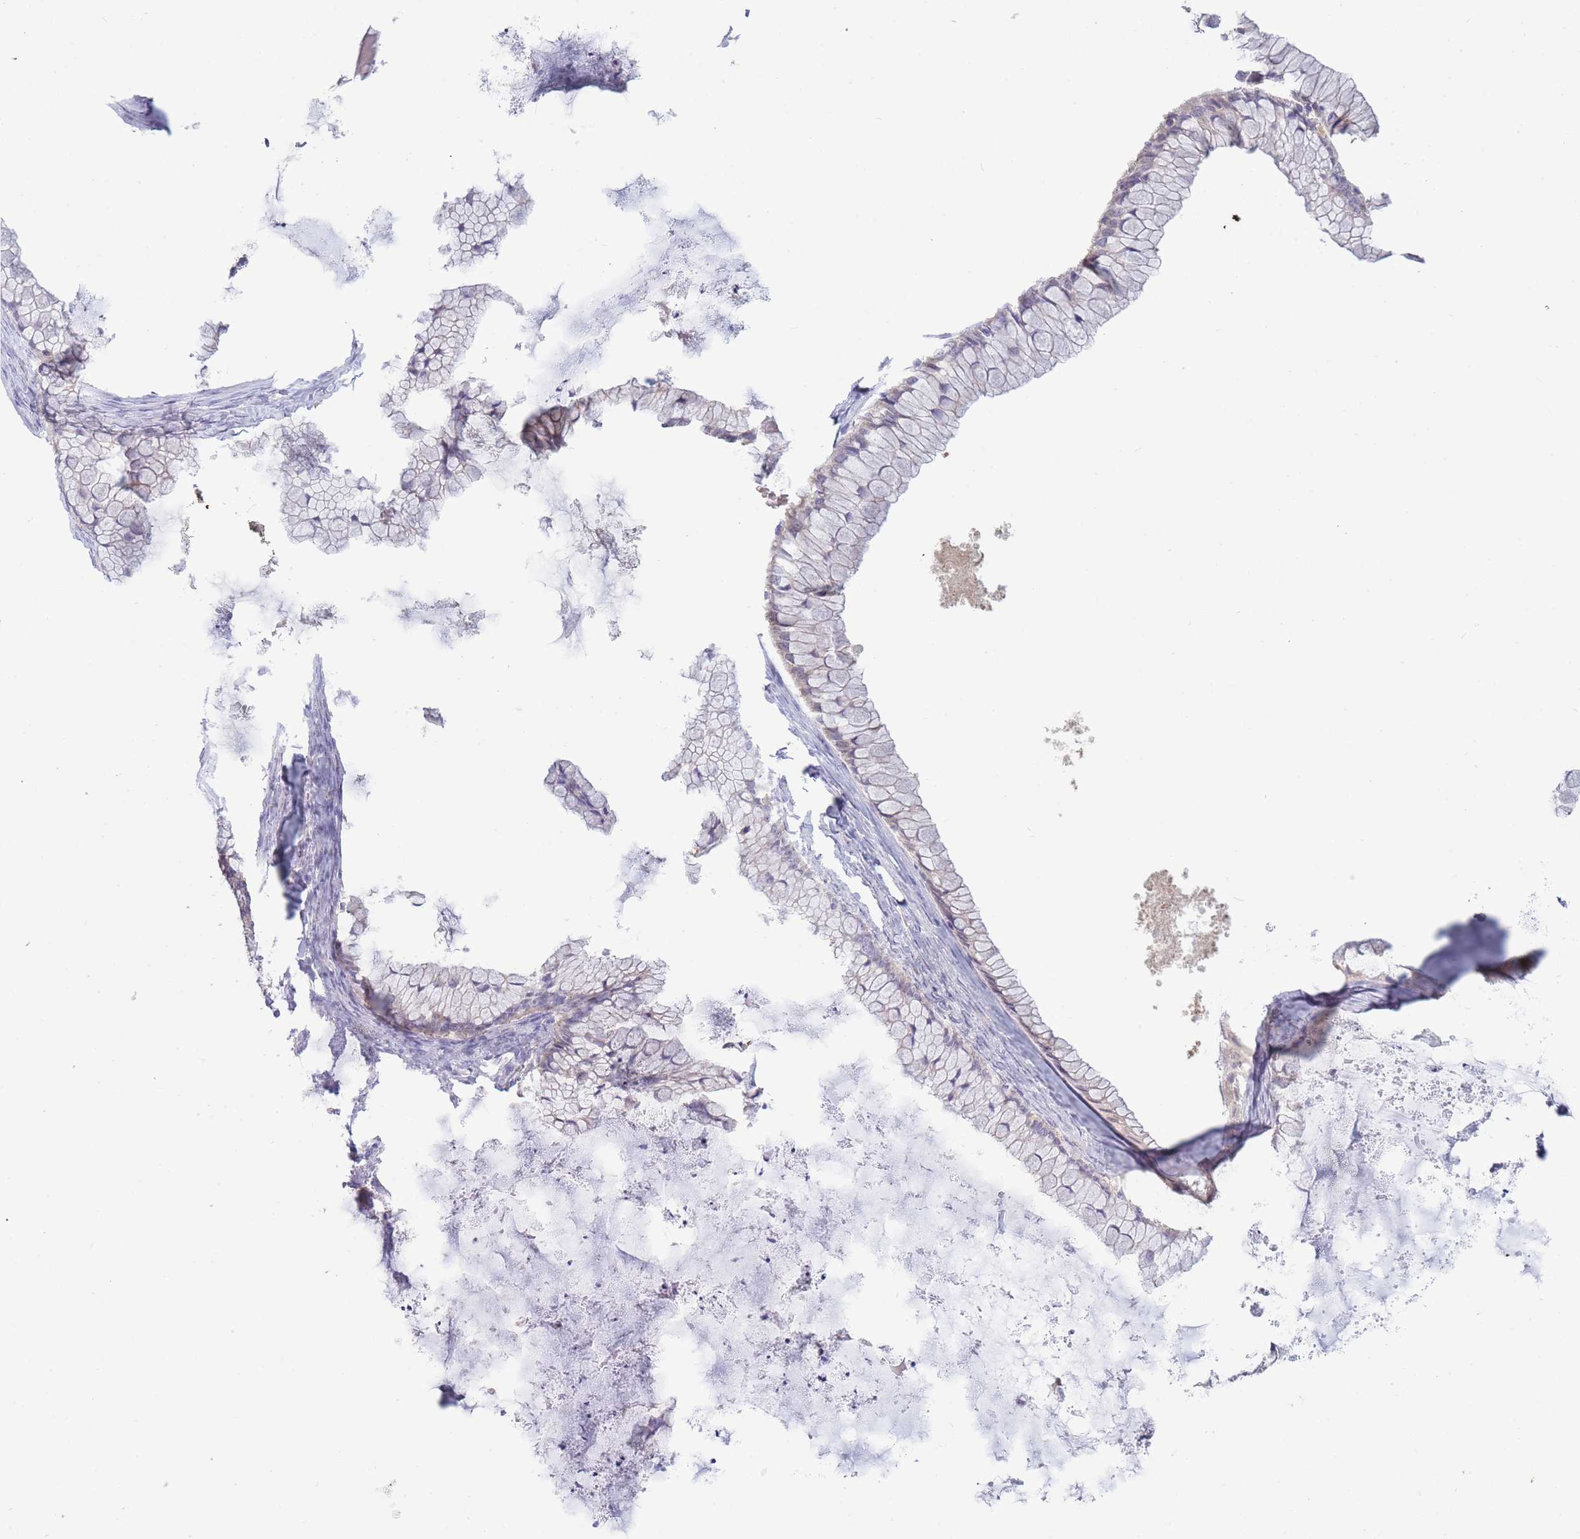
{"staining": {"intensity": "negative", "quantity": "none", "location": "none"}, "tissue": "ovarian cancer", "cell_type": "Tumor cells", "image_type": "cancer", "snomed": [{"axis": "morphology", "description": "Cystadenocarcinoma, mucinous, NOS"}, {"axis": "topography", "description": "Ovary"}], "caption": "A photomicrograph of ovarian cancer (mucinous cystadenocarcinoma) stained for a protein exhibits no brown staining in tumor cells.", "gene": "NDUFAF5", "patient": {"sex": "female", "age": 35}}